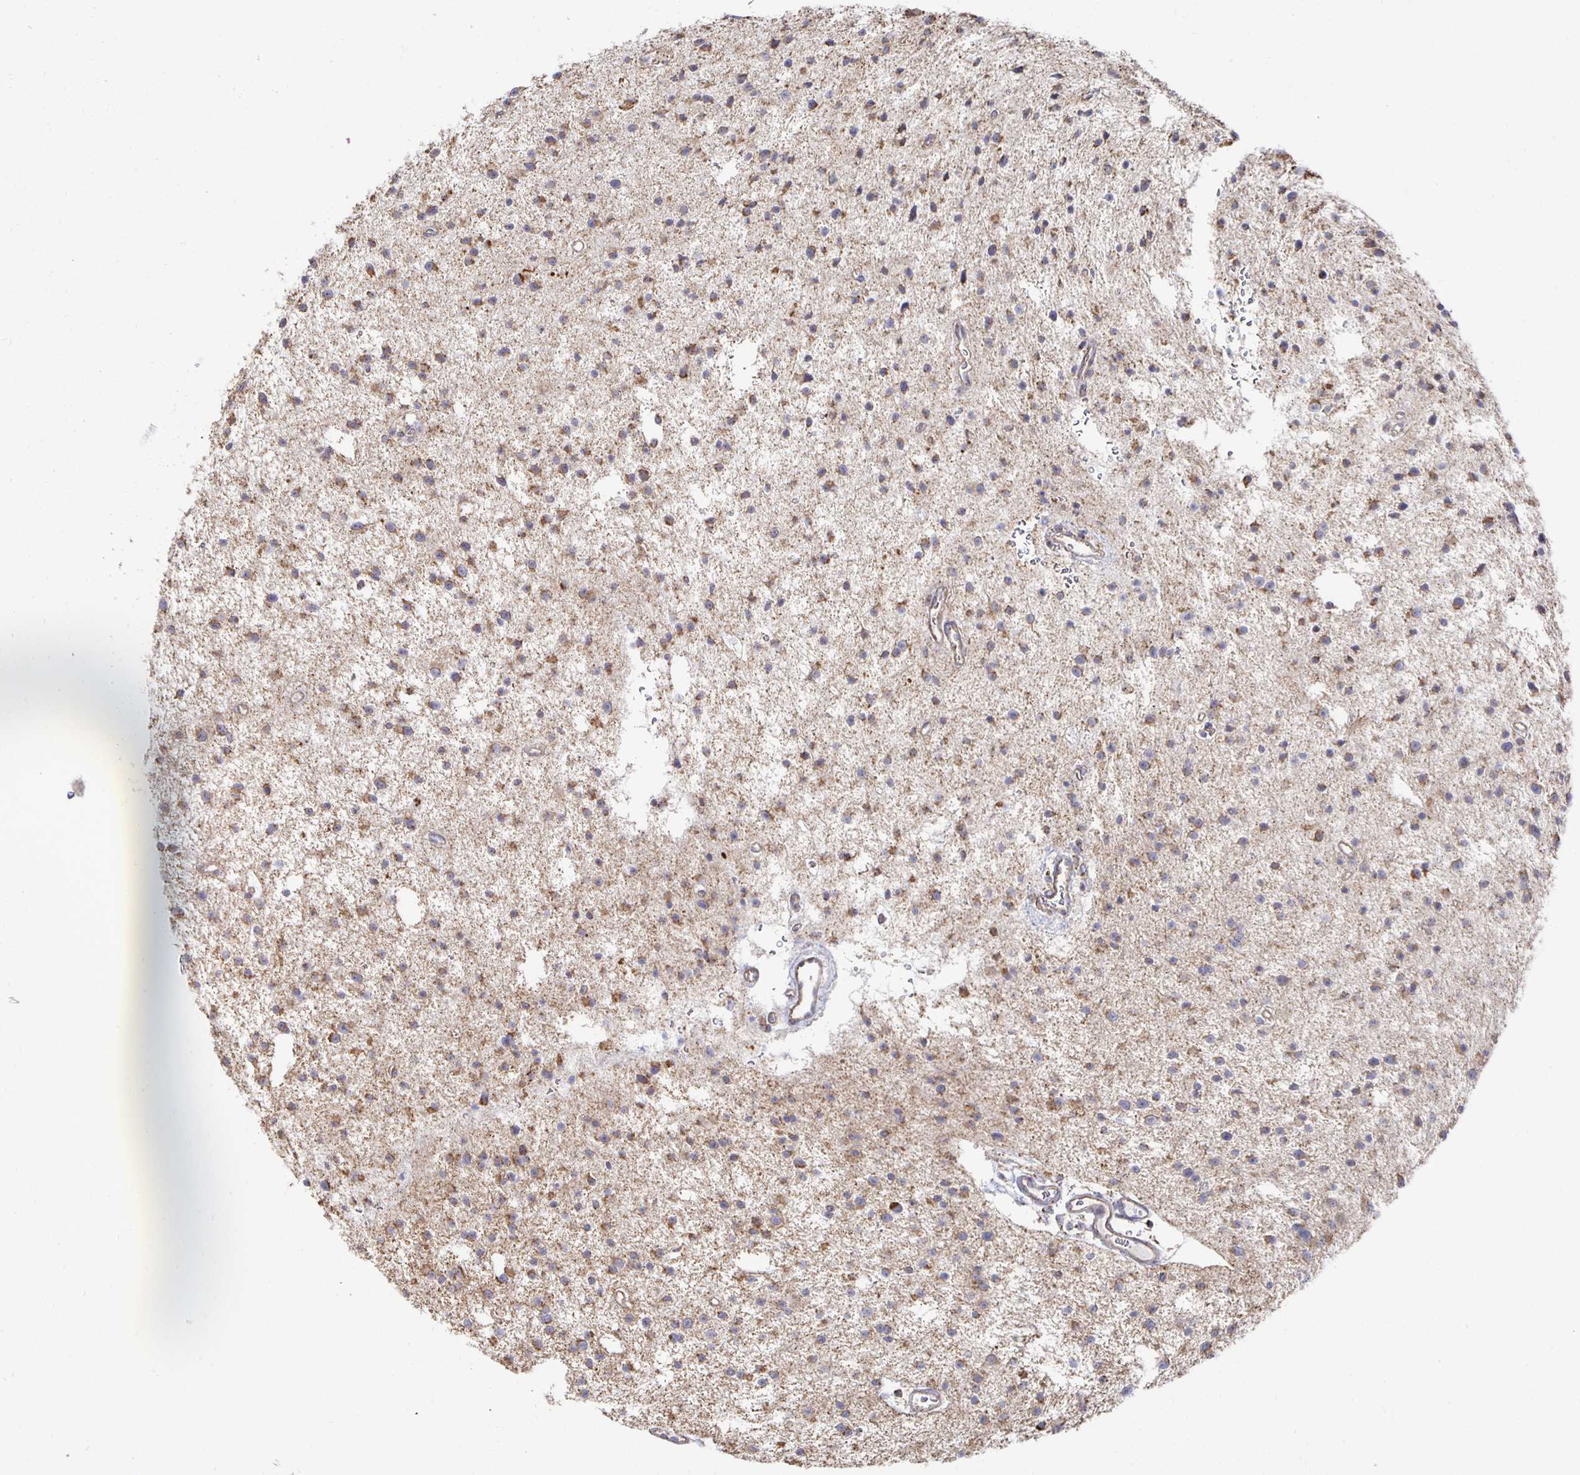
{"staining": {"intensity": "weak", "quantity": ">75%", "location": "cytoplasmic/membranous"}, "tissue": "glioma", "cell_type": "Tumor cells", "image_type": "cancer", "snomed": [{"axis": "morphology", "description": "Glioma, malignant, Low grade"}, {"axis": "topography", "description": "Brain"}], "caption": "DAB (3,3'-diaminobenzidine) immunohistochemical staining of human glioma exhibits weak cytoplasmic/membranous protein staining in approximately >75% of tumor cells.", "gene": "NKX2-8", "patient": {"sex": "male", "age": 43}}